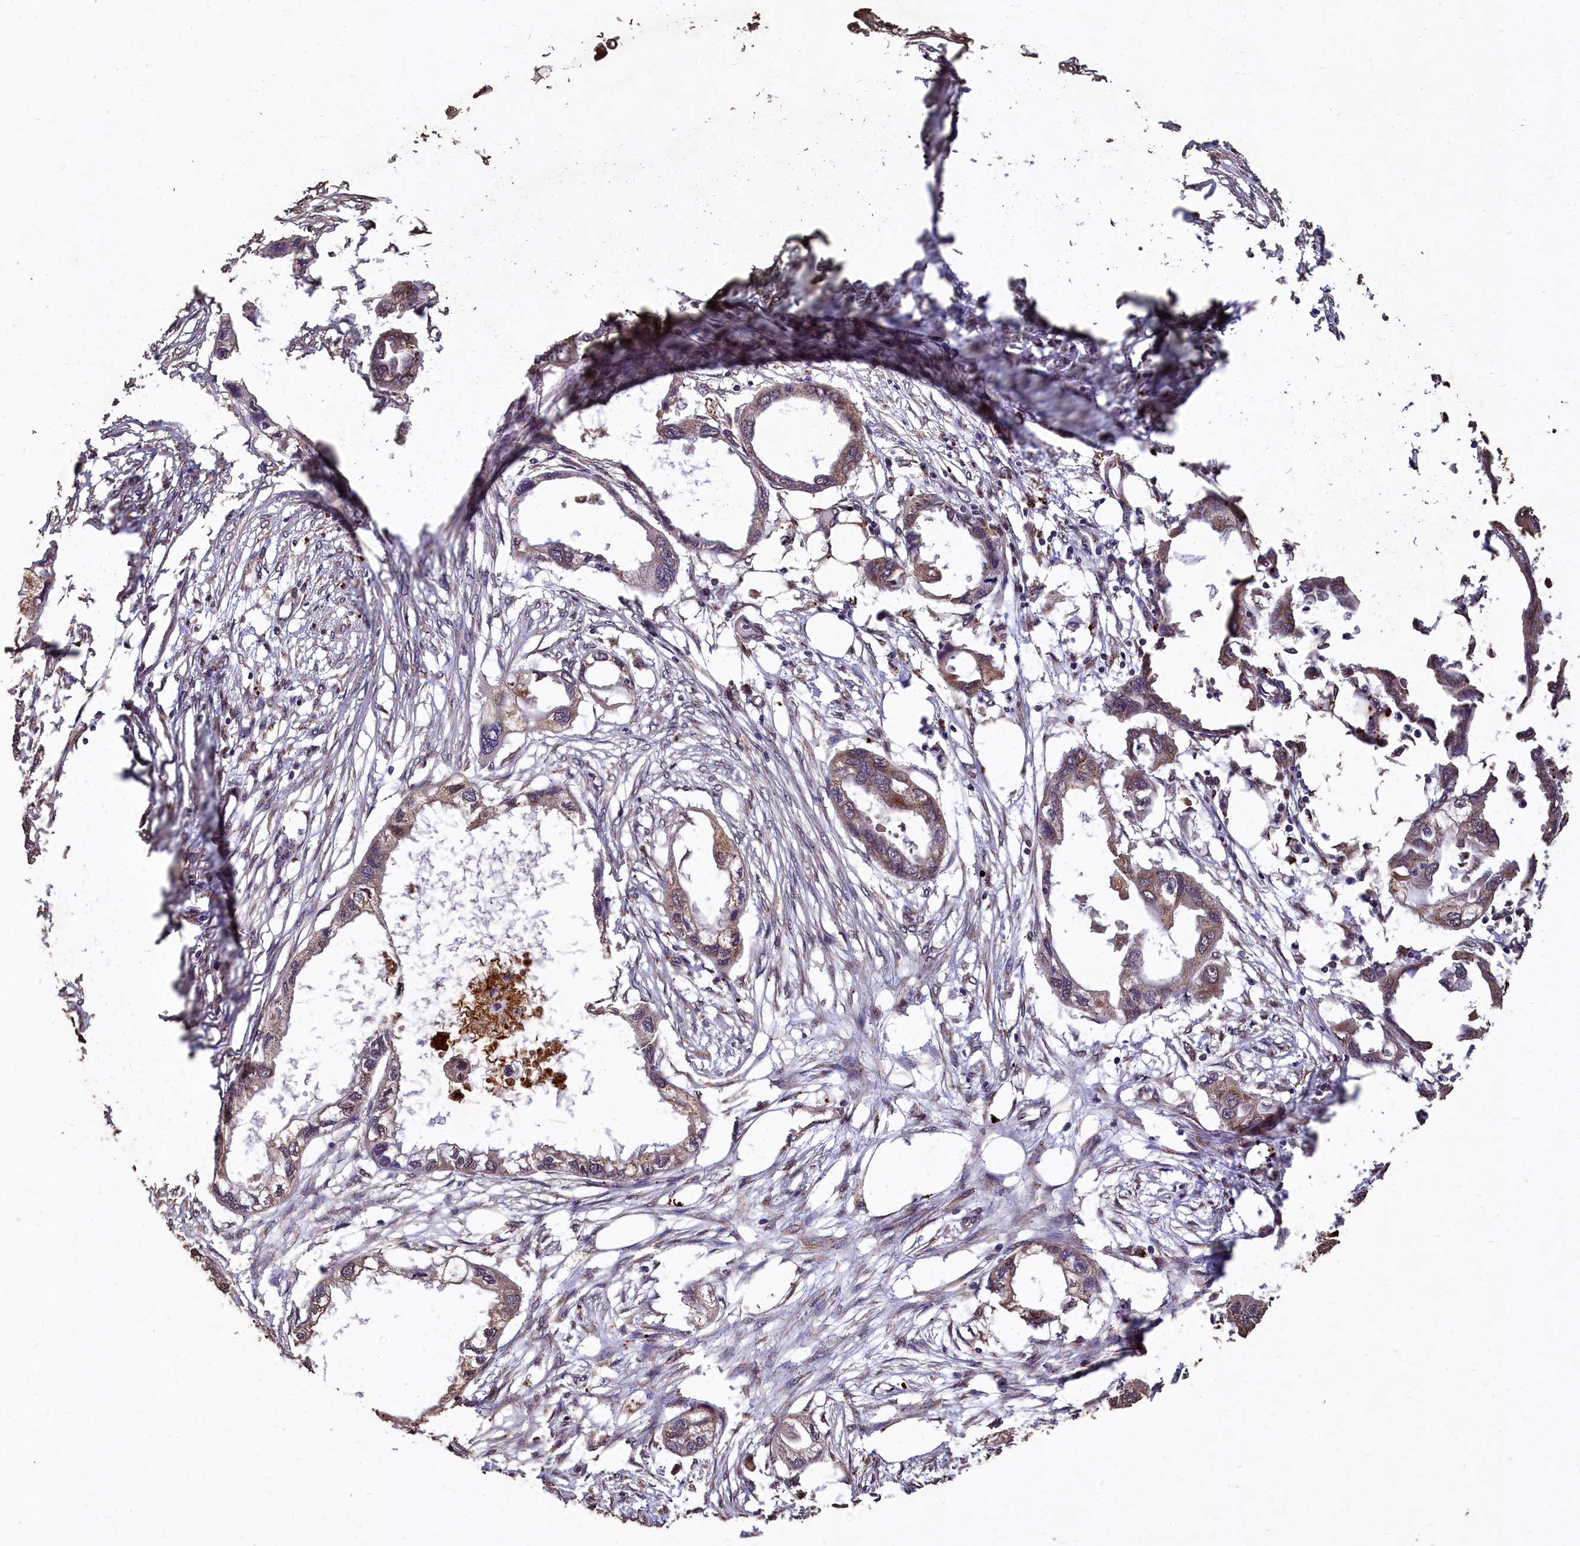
{"staining": {"intensity": "weak", "quantity": ">75%", "location": "cytoplasmic/membranous"}, "tissue": "endometrial cancer", "cell_type": "Tumor cells", "image_type": "cancer", "snomed": [{"axis": "morphology", "description": "Adenocarcinoma, NOS"}, {"axis": "morphology", "description": "Adenocarcinoma, metastatic, NOS"}, {"axis": "topography", "description": "Adipose tissue"}, {"axis": "topography", "description": "Endometrium"}], "caption": "Immunohistochemistry (IHC) staining of metastatic adenocarcinoma (endometrial), which exhibits low levels of weak cytoplasmic/membranous staining in about >75% of tumor cells indicating weak cytoplasmic/membranous protein positivity. The staining was performed using DAB (3,3'-diaminobenzidine) (brown) for protein detection and nuclei were counterstained in hematoxylin (blue).", "gene": "LSM4", "patient": {"sex": "female", "age": 67}}